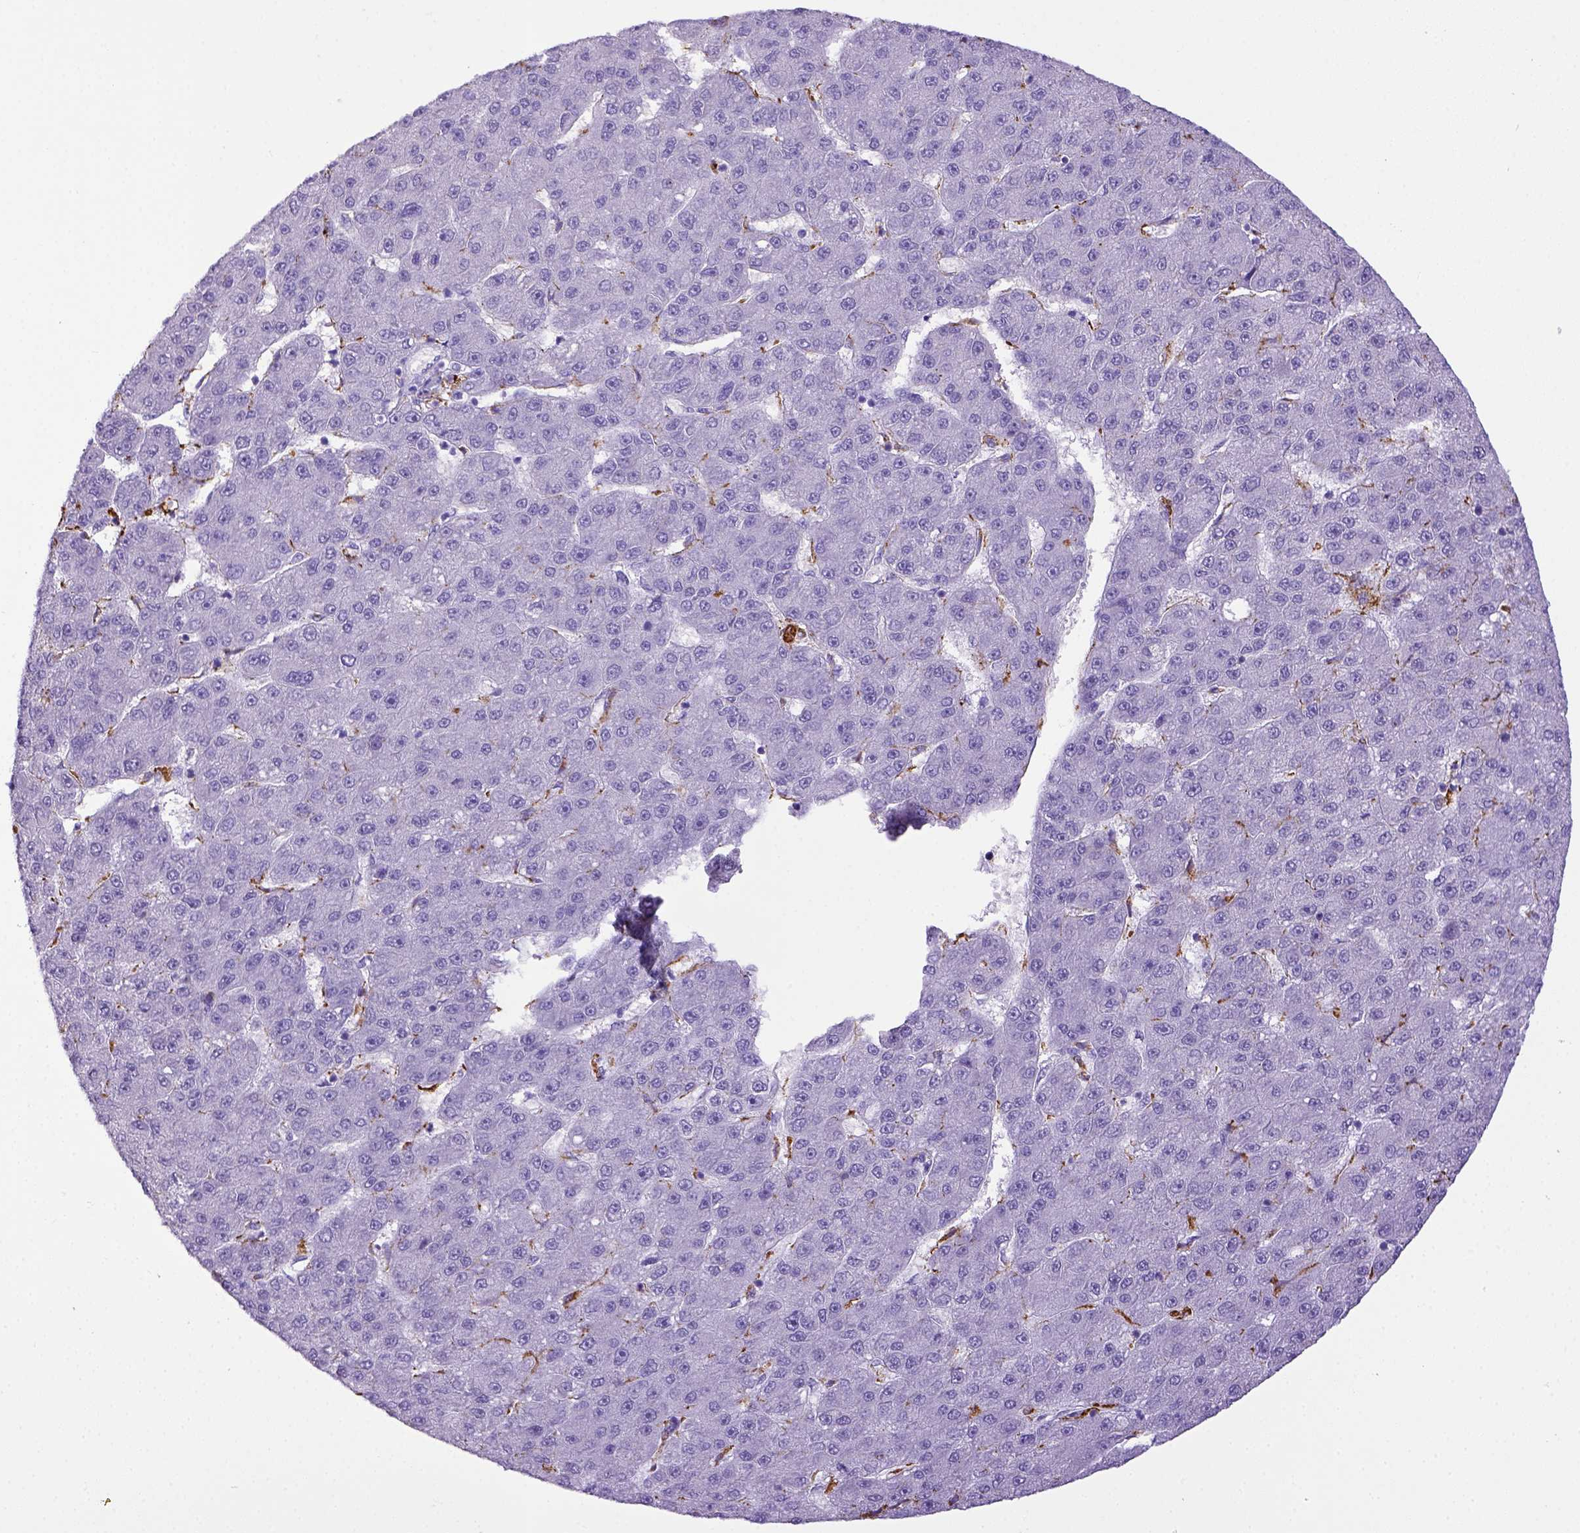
{"staining": {"intensity": "negative", "quantity": "none", "location": "none"}, "tissue": "liver cancer", "cell_type": "Tumor cells", "image_type": "cancer", "snomed": [{"axis": "morphology", "description": "Carcinoma, Hepatocellular, NOS"}, {"axis": "topography", "description": "Liver"}], "caption": "Immunohistochemistry micrograph of neoplastic tissue: hepatocellular carcinoma (liver) stained with DAB (3,3'-diaminobenzidine) exhibits no significant protein positivity in tumor cells. The staining is performed using DAB brown chromogen with nuclei counter-stained in using hematoxylin.", "gene": "CD68", "patient": {"sex": "male", "age": 67}}